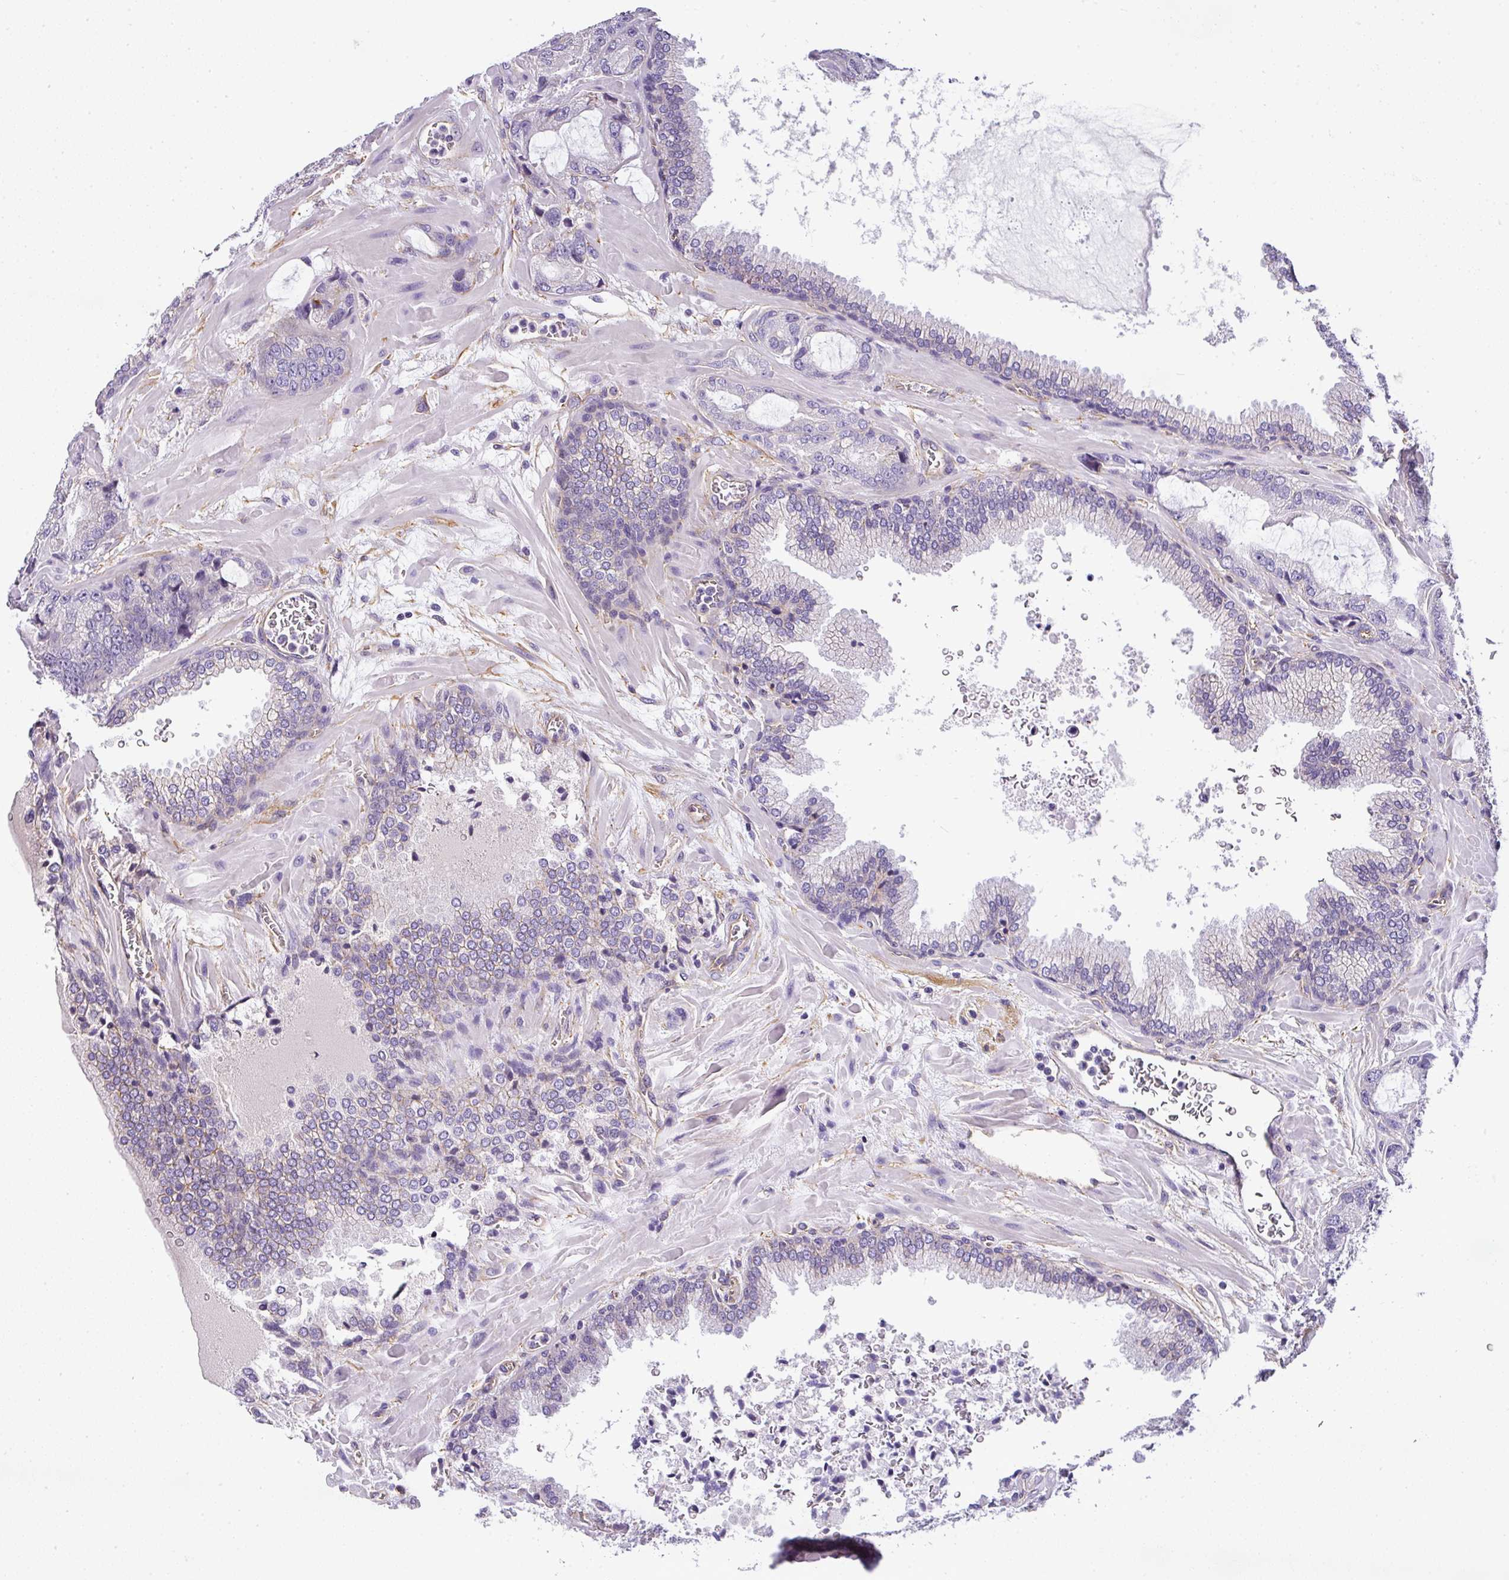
{"staining": {"intensity": "negative", "quantity": "none", "location": "none"}, "tissue": "prostate cancer", "cell_type": "Tumor cells", "image_type": "cancer", "snomed": [{"axis": "morphology", "description": "Adenocarcinoma, High grade"}, {"axis": "topography", "description": "Prostate"}], "caption": "High magnification brightfield microscopy of prostate cancer (high-grade adenocarcinoma) stained with DAB (brown) and counterstained with hematoxylin (blue): tumor cells show no significant staining. The staining was performed using DAB (3,3'-diaminobenzidine) to visualize the protein expression in brown, while the nuclei were stained in blue with hematoxylin (Magnification: 20x).", "gene": "OR11H4", "patient": {"sex": "male", "age": 68}}